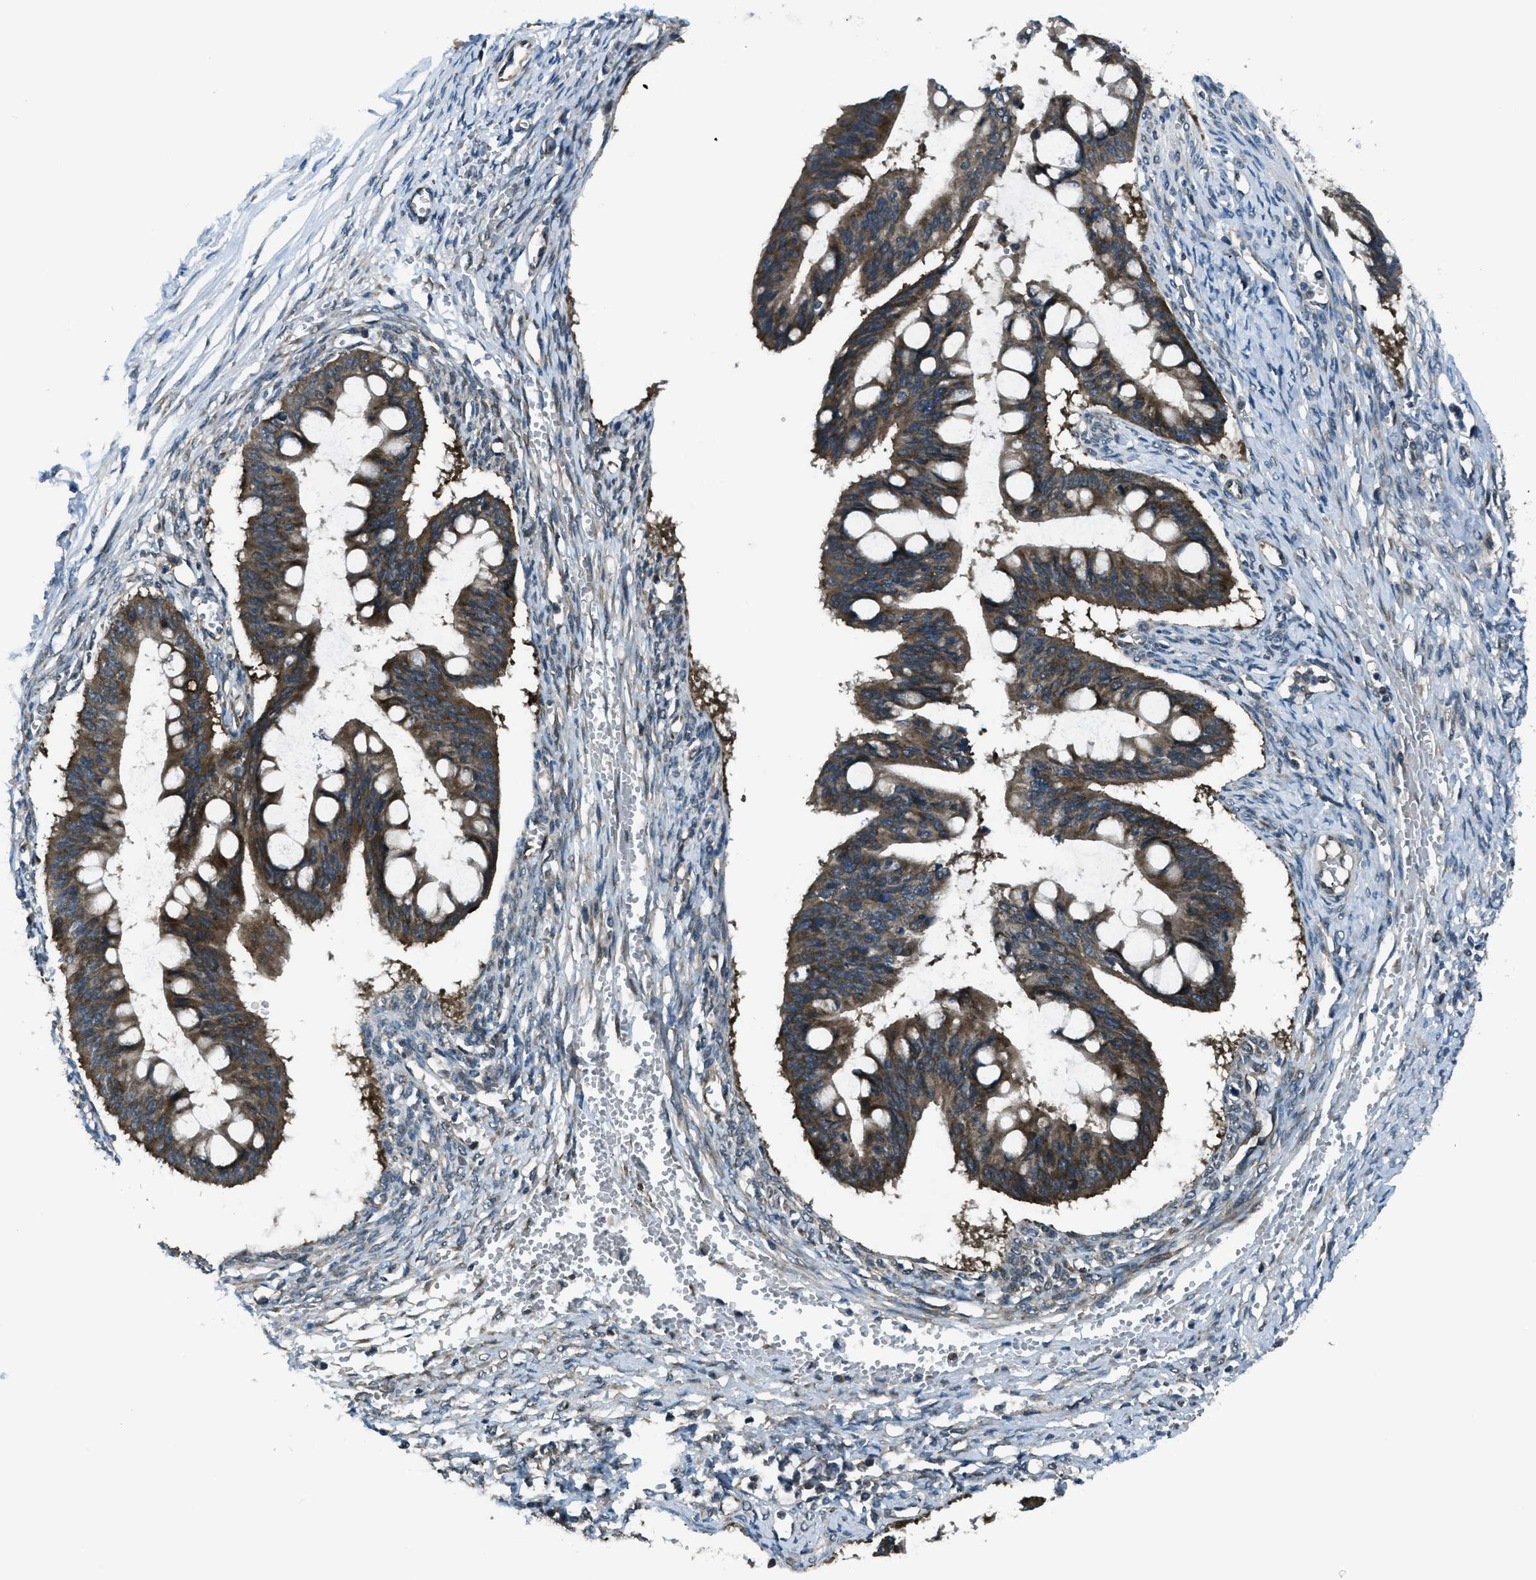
{"staining": {"intensity": "strong", "quantity": ">75%", "location": "cytoplasmic/membranous"}, "tissue": "ovarian cancer", "cell_type": "Tumor cells", "image_type": "cancer", "snomed": [{"axis": "morphology", "description": "Cystadenocarcinoma, mucinous, NOS"}, {"axis": "topography", "description": "Ovary"}], "caption": "This histopathology image demonstrates immunohistochemistry (IHC) staining of human ovarian cancer, with high strong cytoplasmic/membranous expression in approximately >75% of tumor cells.", "gene": "ASAP2", "patient": {"sex": "female", "age": 73}}